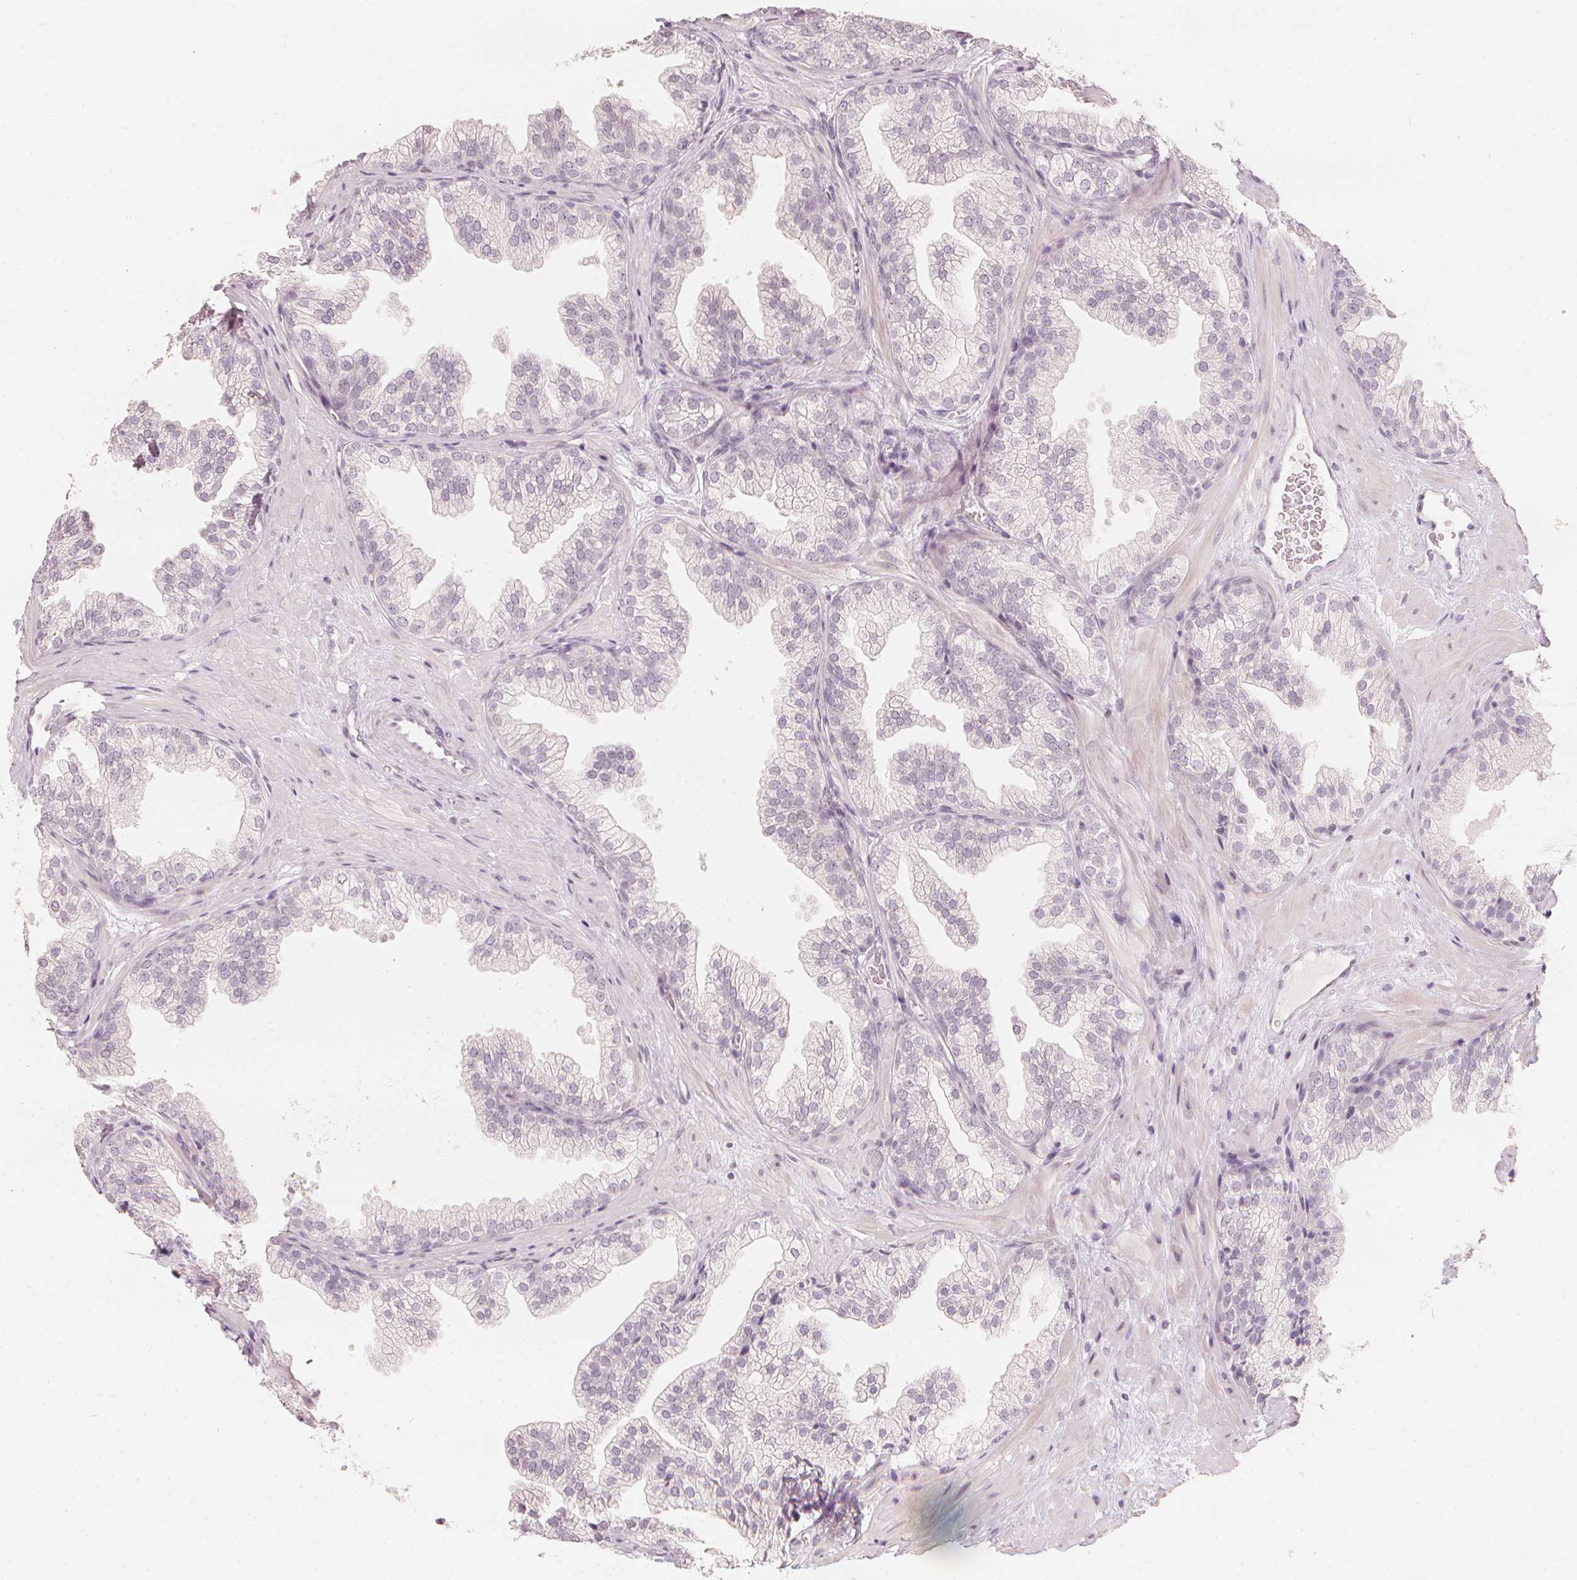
{"staining": {"intensity": "negative", "quantity": "none", "location": "none"}, "tissue": "prostate", "cell_type": "Glandular cells", "image_type": "normal", "snomed": [{"axis": "morphology", "description": "Normal tissue, NOS"}, {"axis": "topography", "description": "Prostate"}], "caption": "IHC photomicrograph of unremarkable human prostate stained for a protein (brown), which displays no staining in glandular cells. Nuclei are stained in blue.", "gene": "CALB1", "patient": {"sex": "male", "age": 37}}